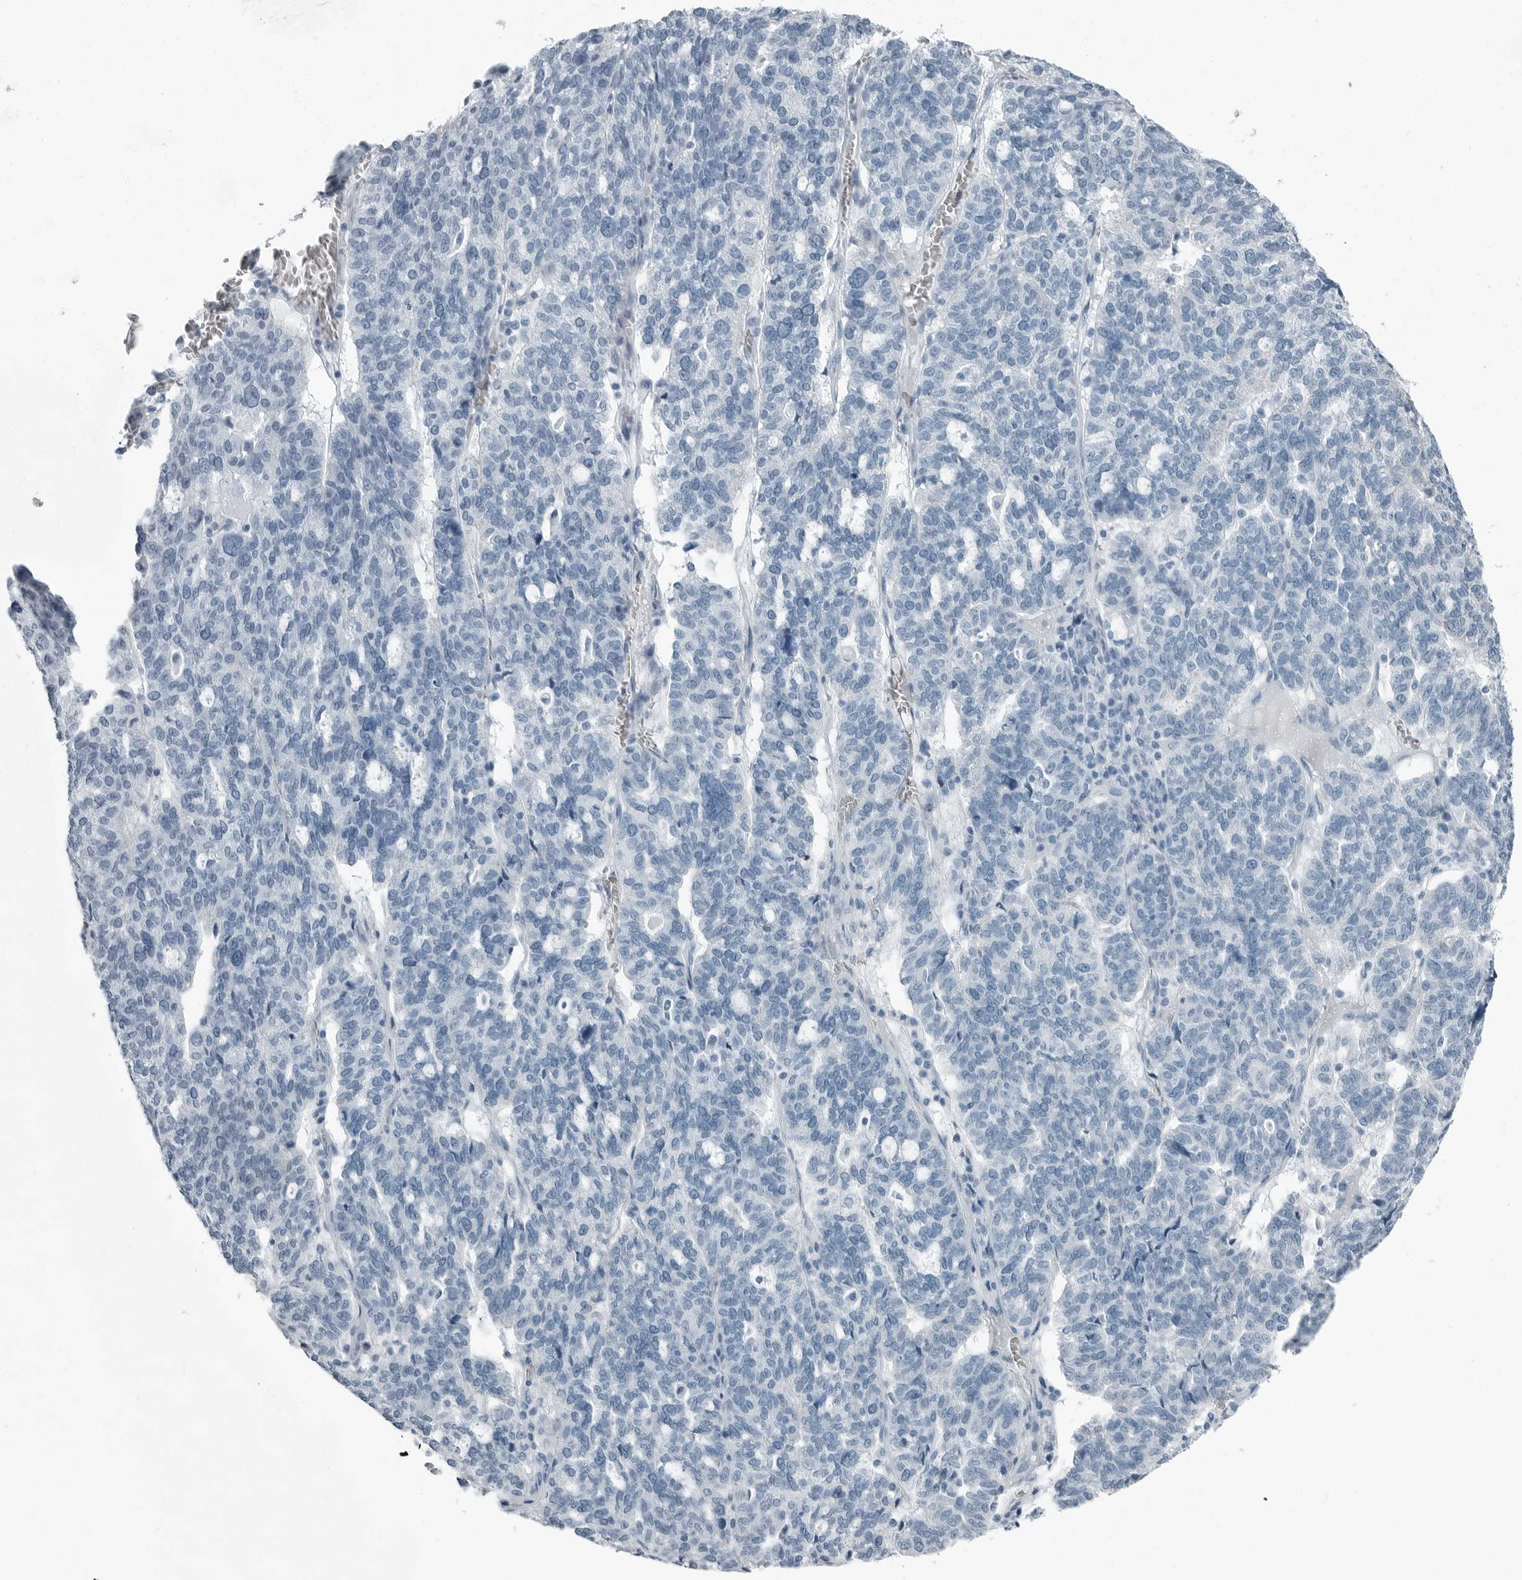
{"staining": {"intensity": "negative", "quantity": "none", "location": "none"}, "tissue": "ovarian cancer", "cell_type": "Tumor cells", "image_type": "cancer", "snomed": [{"axis": "morphology", "description": "Cystadenocarcinoma, serous, NOS"}, {"axis": "topography", "description": "Ovary"}], "caption": "Ovarian cancer (serous cystadenocarcinoma) was stained to show a protein in brown. There is no significant expression in tumor cells.", "gene": "ZPBP2", "patient": {"sex": "female", "age": 59}}